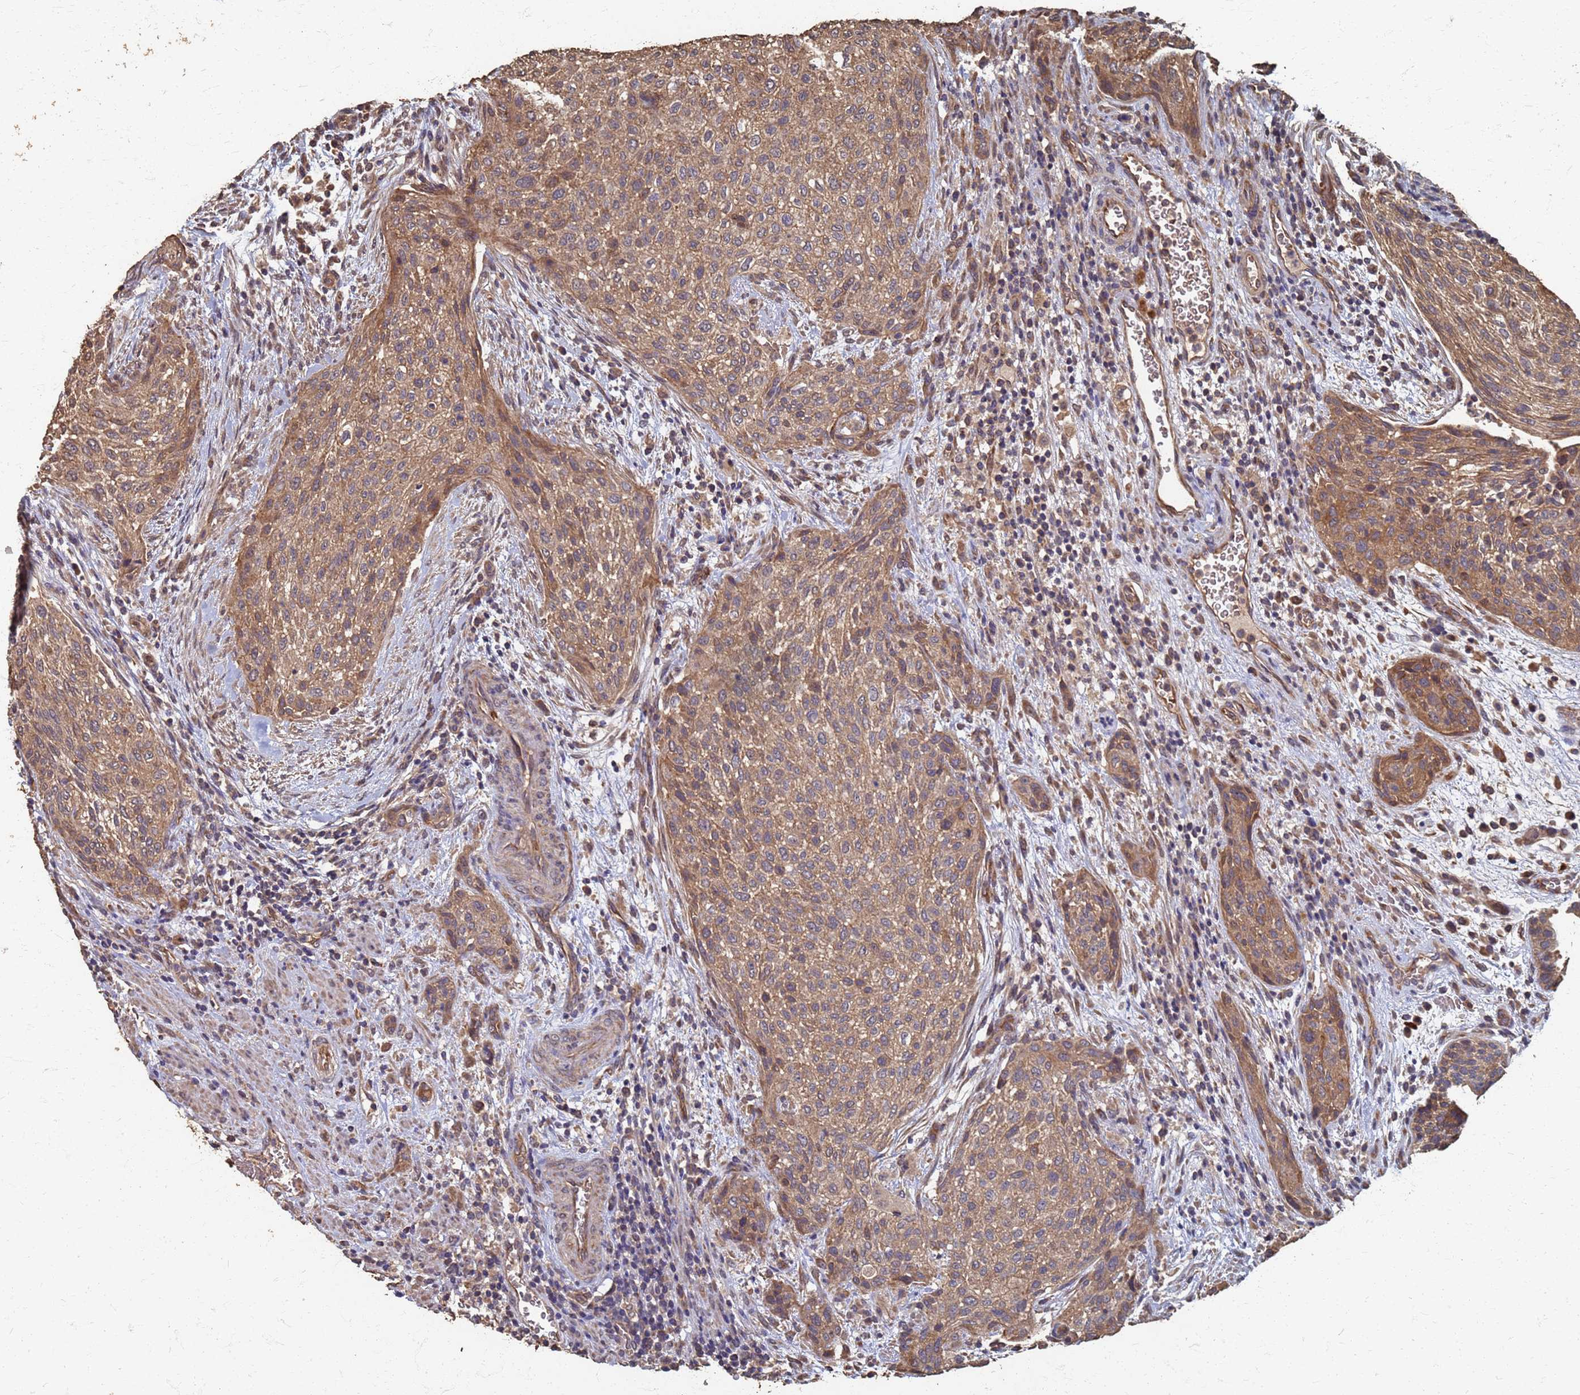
{"staining": {"intensity": "moderate", "quantity": ">75%", "location": "cytoplasmic/membranous"}, "tissue": "urothelial cancer", "cell_type": "Tumor cells", "image_type": "cancer", "snomed": [{"axis": "morphology", "description": "Urothelial carcinoma, High grade"}, {"axis": "topography", "description": "Urinary bladder"}], "caption": "Human urothelial cancer stained for a protein (brown) exhibits moderate cytoplasmic/membranous positive staining in about >75% of tumor cells.", "gene": "DPH5", "patient": {"sex": "male", "age": 35}}